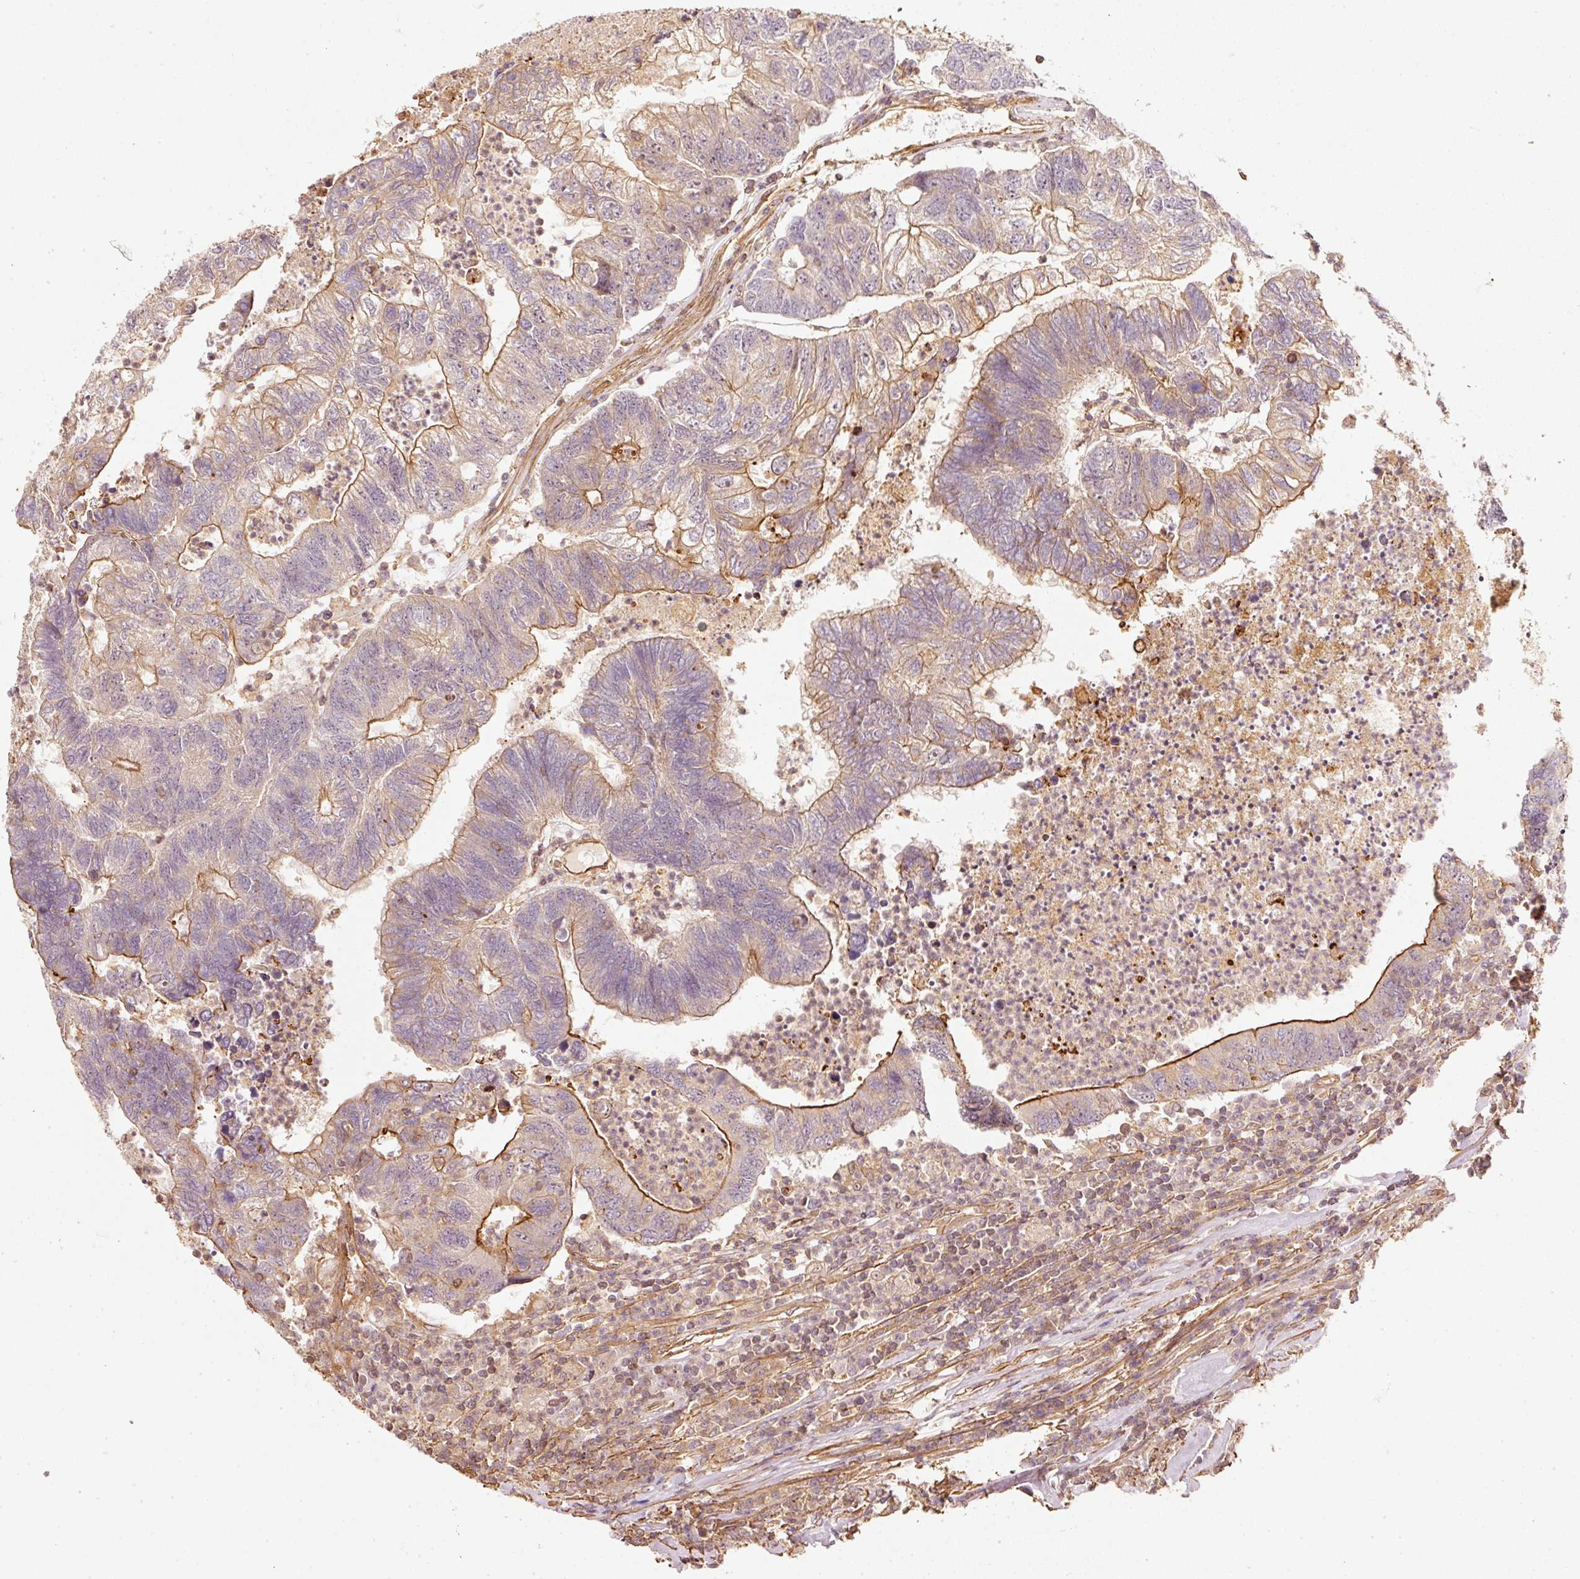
{"staining": {"intensity": "moderate", "quantity": "25%-75%", "location": "cytoplasmic/membranous"}, "tissue": "colorectal cancer", "cell_type": "Tumor cells", "image_type": "cancer", "snomed": [{"axis": "morphology", "description": "Adenocarcinoma, NOS"}, {"axis": "topography", "description": "Colon"}], "caption": "Protein staining shows moderate cytoplasmic/membranous staining in about 25%-75% of tumor cells in colorectal cancer.", "gene": "CEP95", "patient": {"sex": "female", "age": 48}}